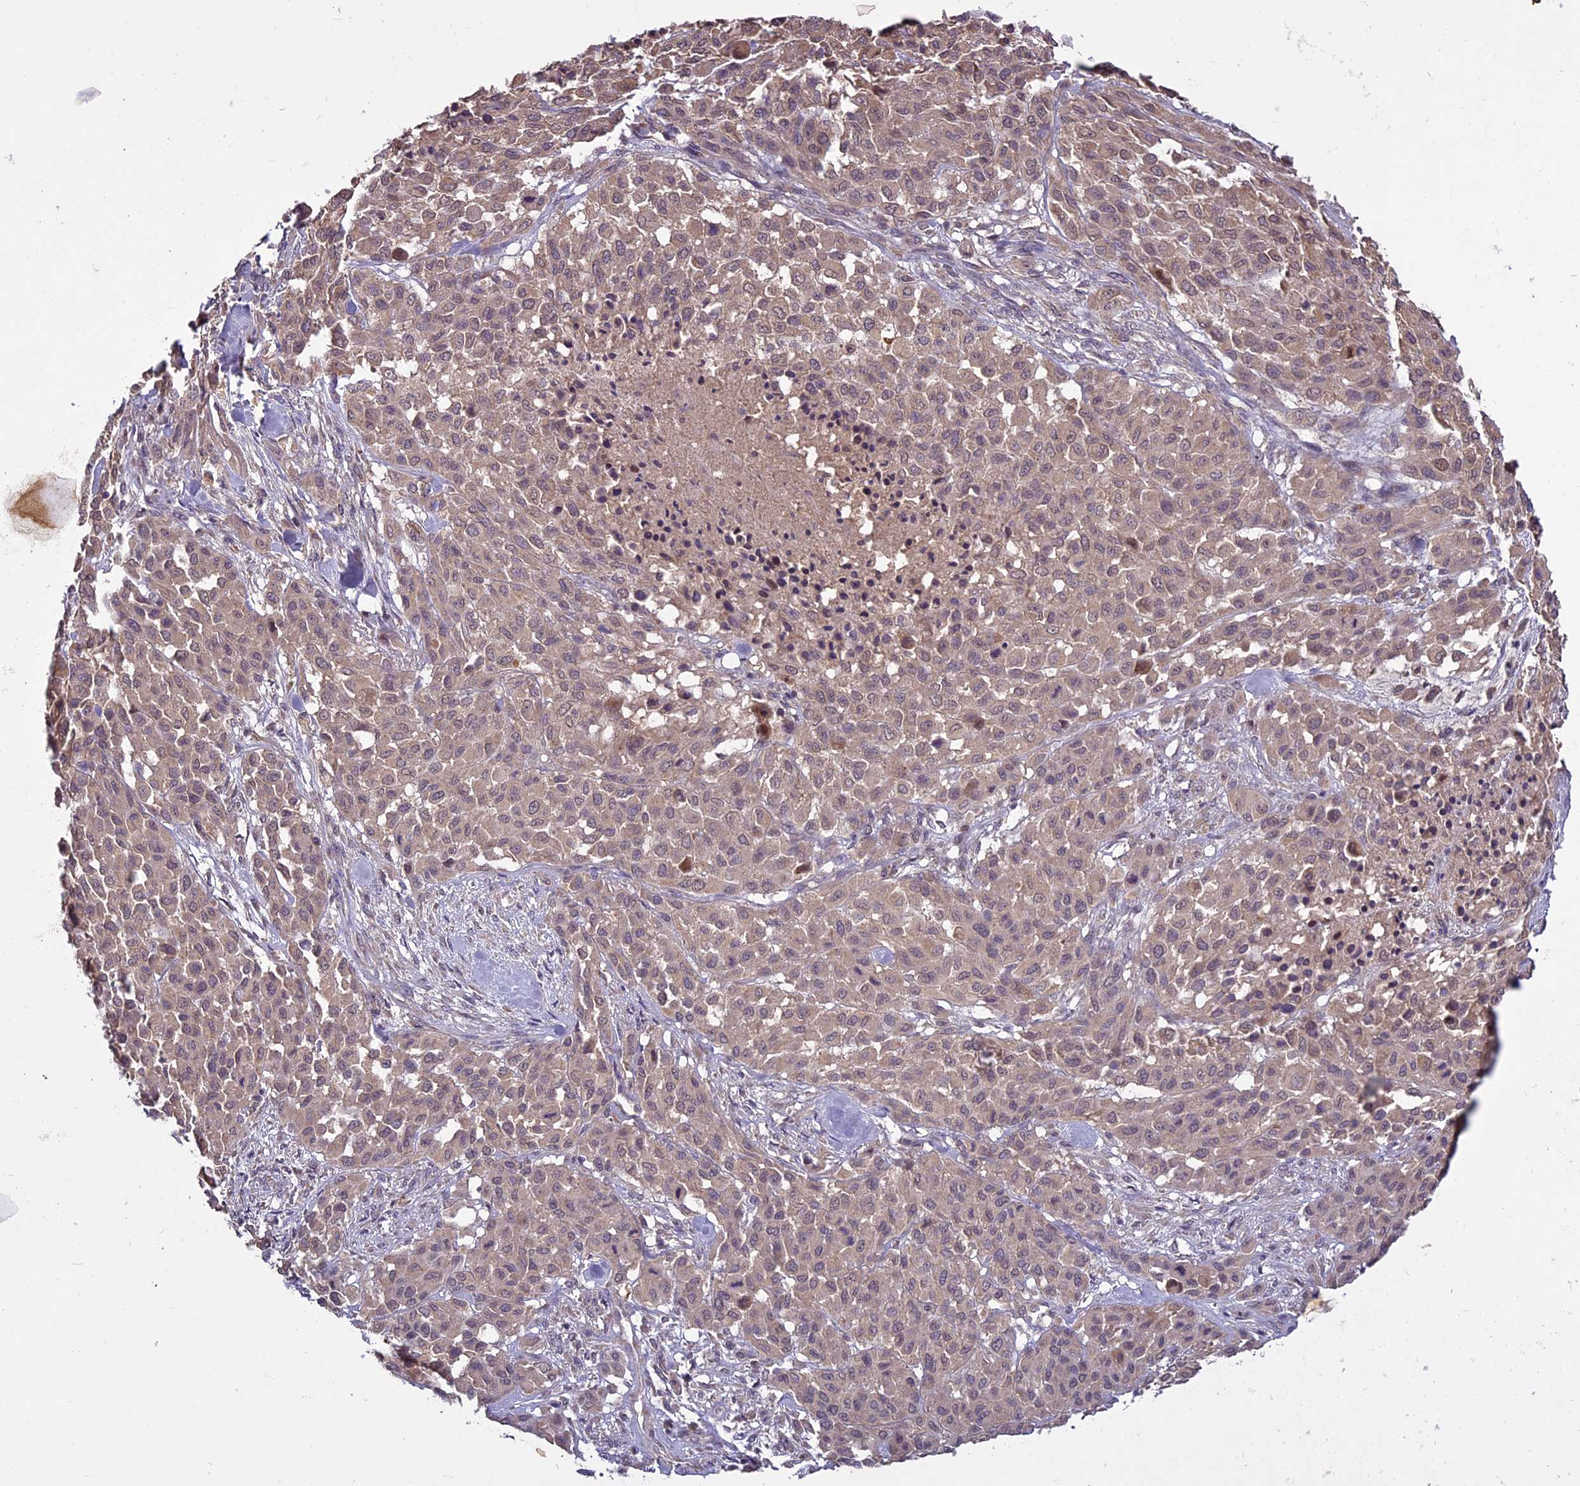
{"staining": {"intensity": "weak", "quantity": "<25%", "location": "cytoplasmic/membranous,nuclear"}, "tissue": "melanoma", "cell_type": "Tumor cells", "image_type": "cancer", "snomed": [{"axis": "morphology", "description": "Malignant melanoma, Metastatic site"}, {"axis": "topography", "description": "Skin"}], "caption": "This is an immunohistochemistry micrograph of malignant melanoma (metastatic site). There is no positivity in tumor cells.", "gene": "C3orf70", "patient": {"sex": "female", "age": 81}}